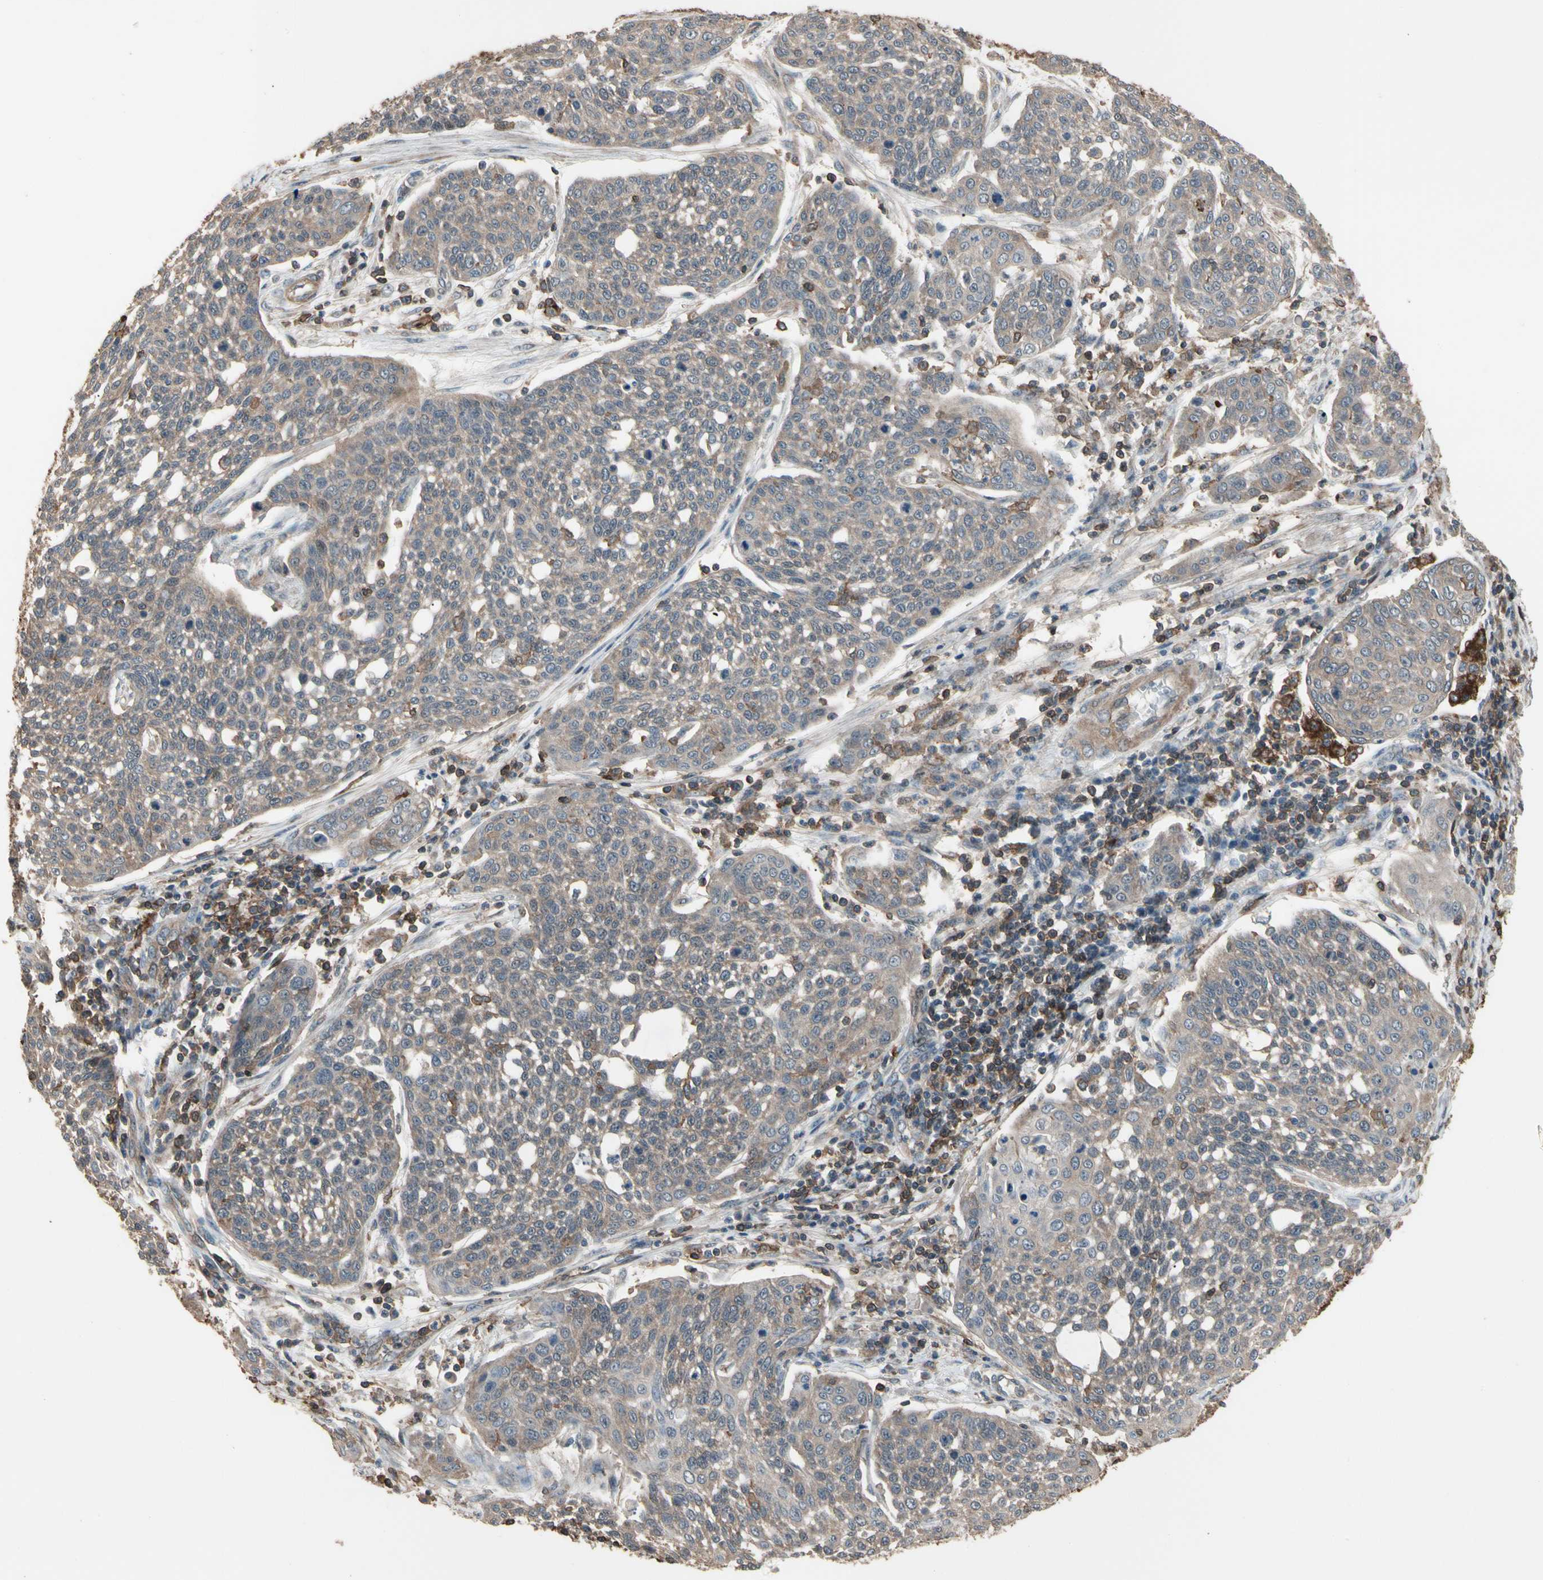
{"staining": {"intensity": "weak", "quantity": ">75%", "location": "cytoplasmic/membranous"}, "tissue": "cervical cancer", "cell_type": "Tumor cells", "image_type": "cancer", "snomed": [{"axis": "morphology", "description": "Squamous cell carcinoma, NOS"}, {"axis": "topography", "description": "Cervix"}], "caption": "The histopathology image reveals immunohistochemical staining of cervical cancer (squamous cell carcinoma). There is weak cytoplasmic/membranous expression is appreciated in about >75% of tumor cells. The protein is stained brown, and the nuclei are stained in blue (DAB IHC with brightfield microscopy, high magnification).", "gene": "MAPK13", "patient": {"sex": "female", "age": 34}}